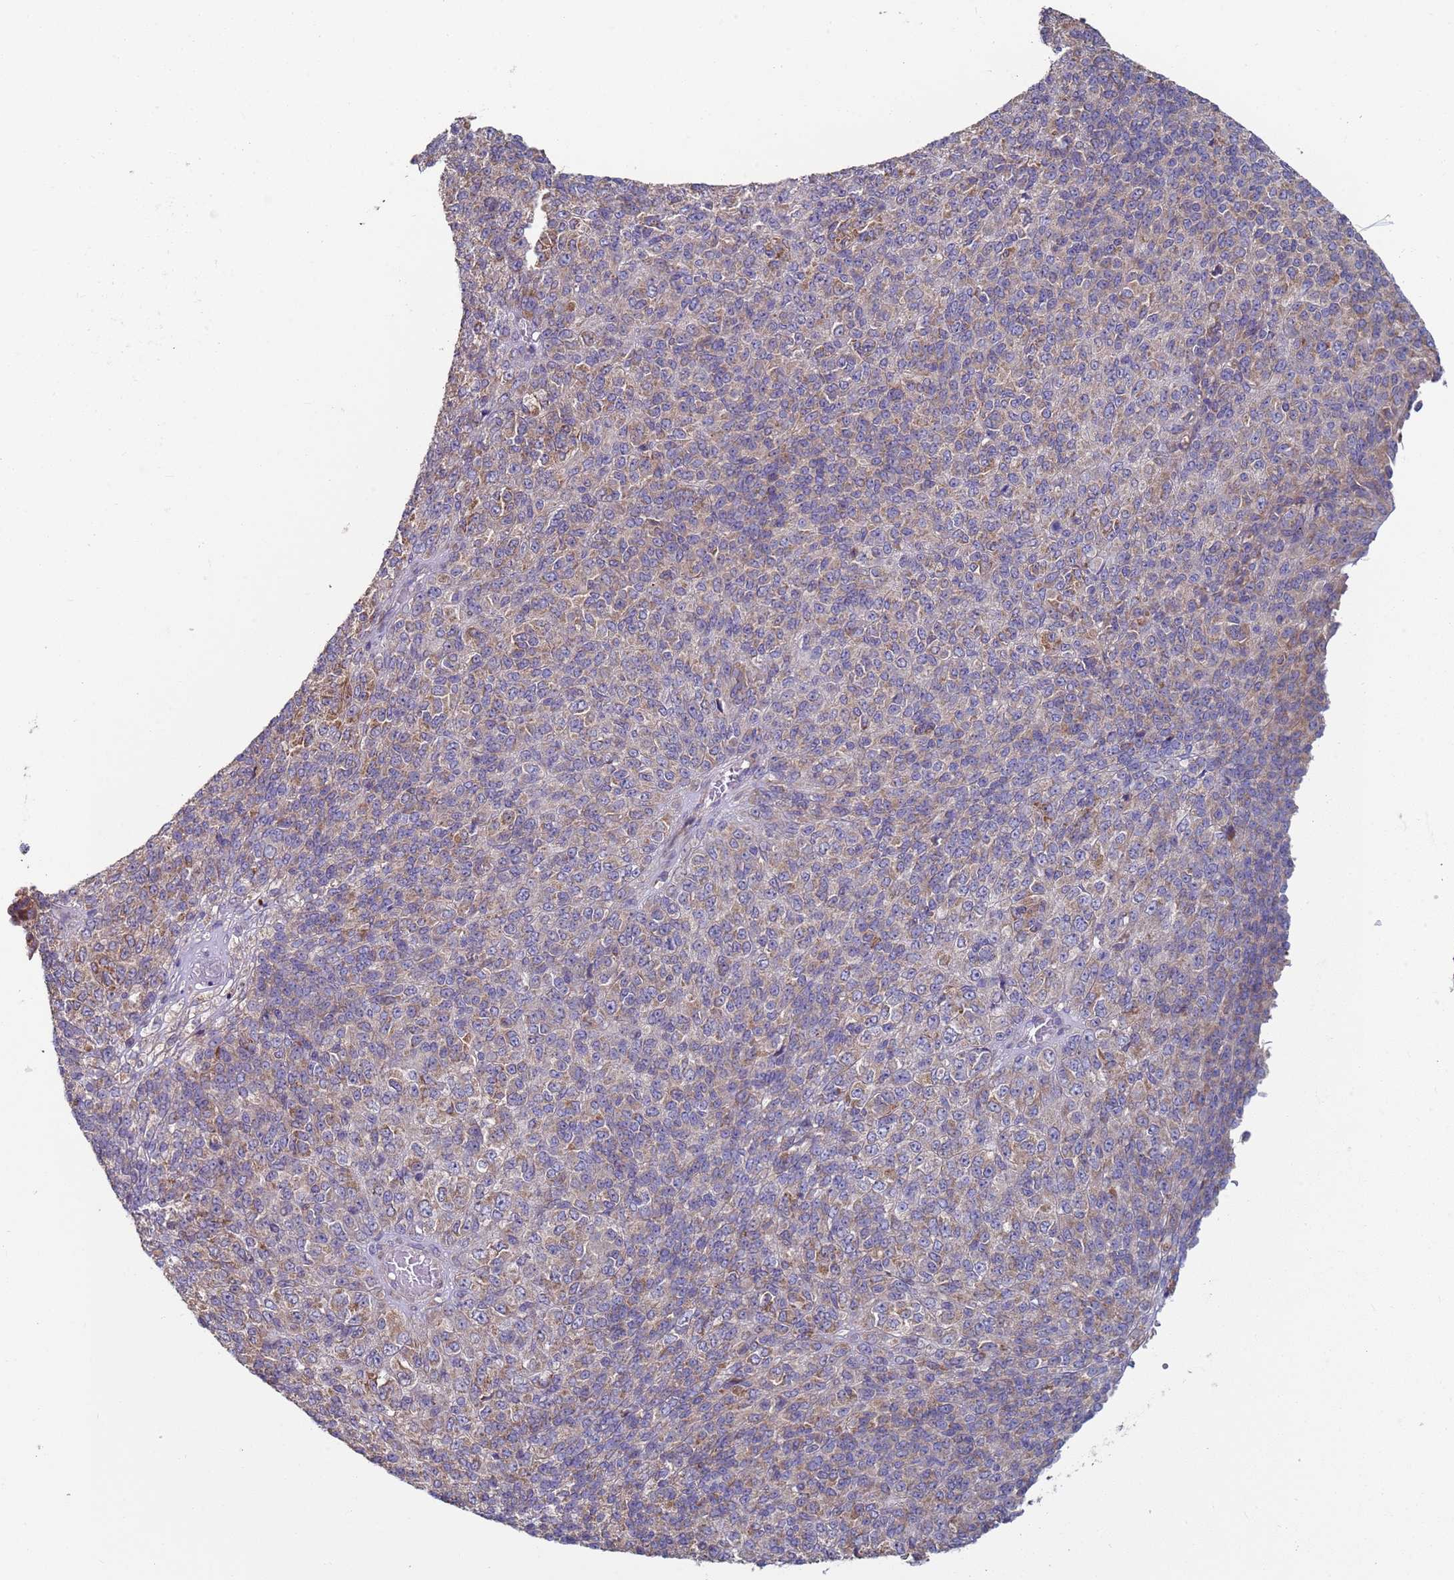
{"staining": {"intensity": "weak", "quantity": "25%-75%", "location": "cytoplasmic/membranous"}, "tissue": "melanoma", "cell_type": "Tumor cells", "image_type": "cancer", "snomed": [{"axis": "morphology", "description": "Malignant melanoma, Metastatic site"}, {"axis": "topography", "description": "Brain"}], "caption": "Immunohistochemical staining of human malignant melanoma (metastatic site) demonstrates weak cytoplasmic/membranous protein staining in about 25%-75% of tumor cells.", "gene": "DIP2B", "patient": {"sex": "female", "age": 56}}